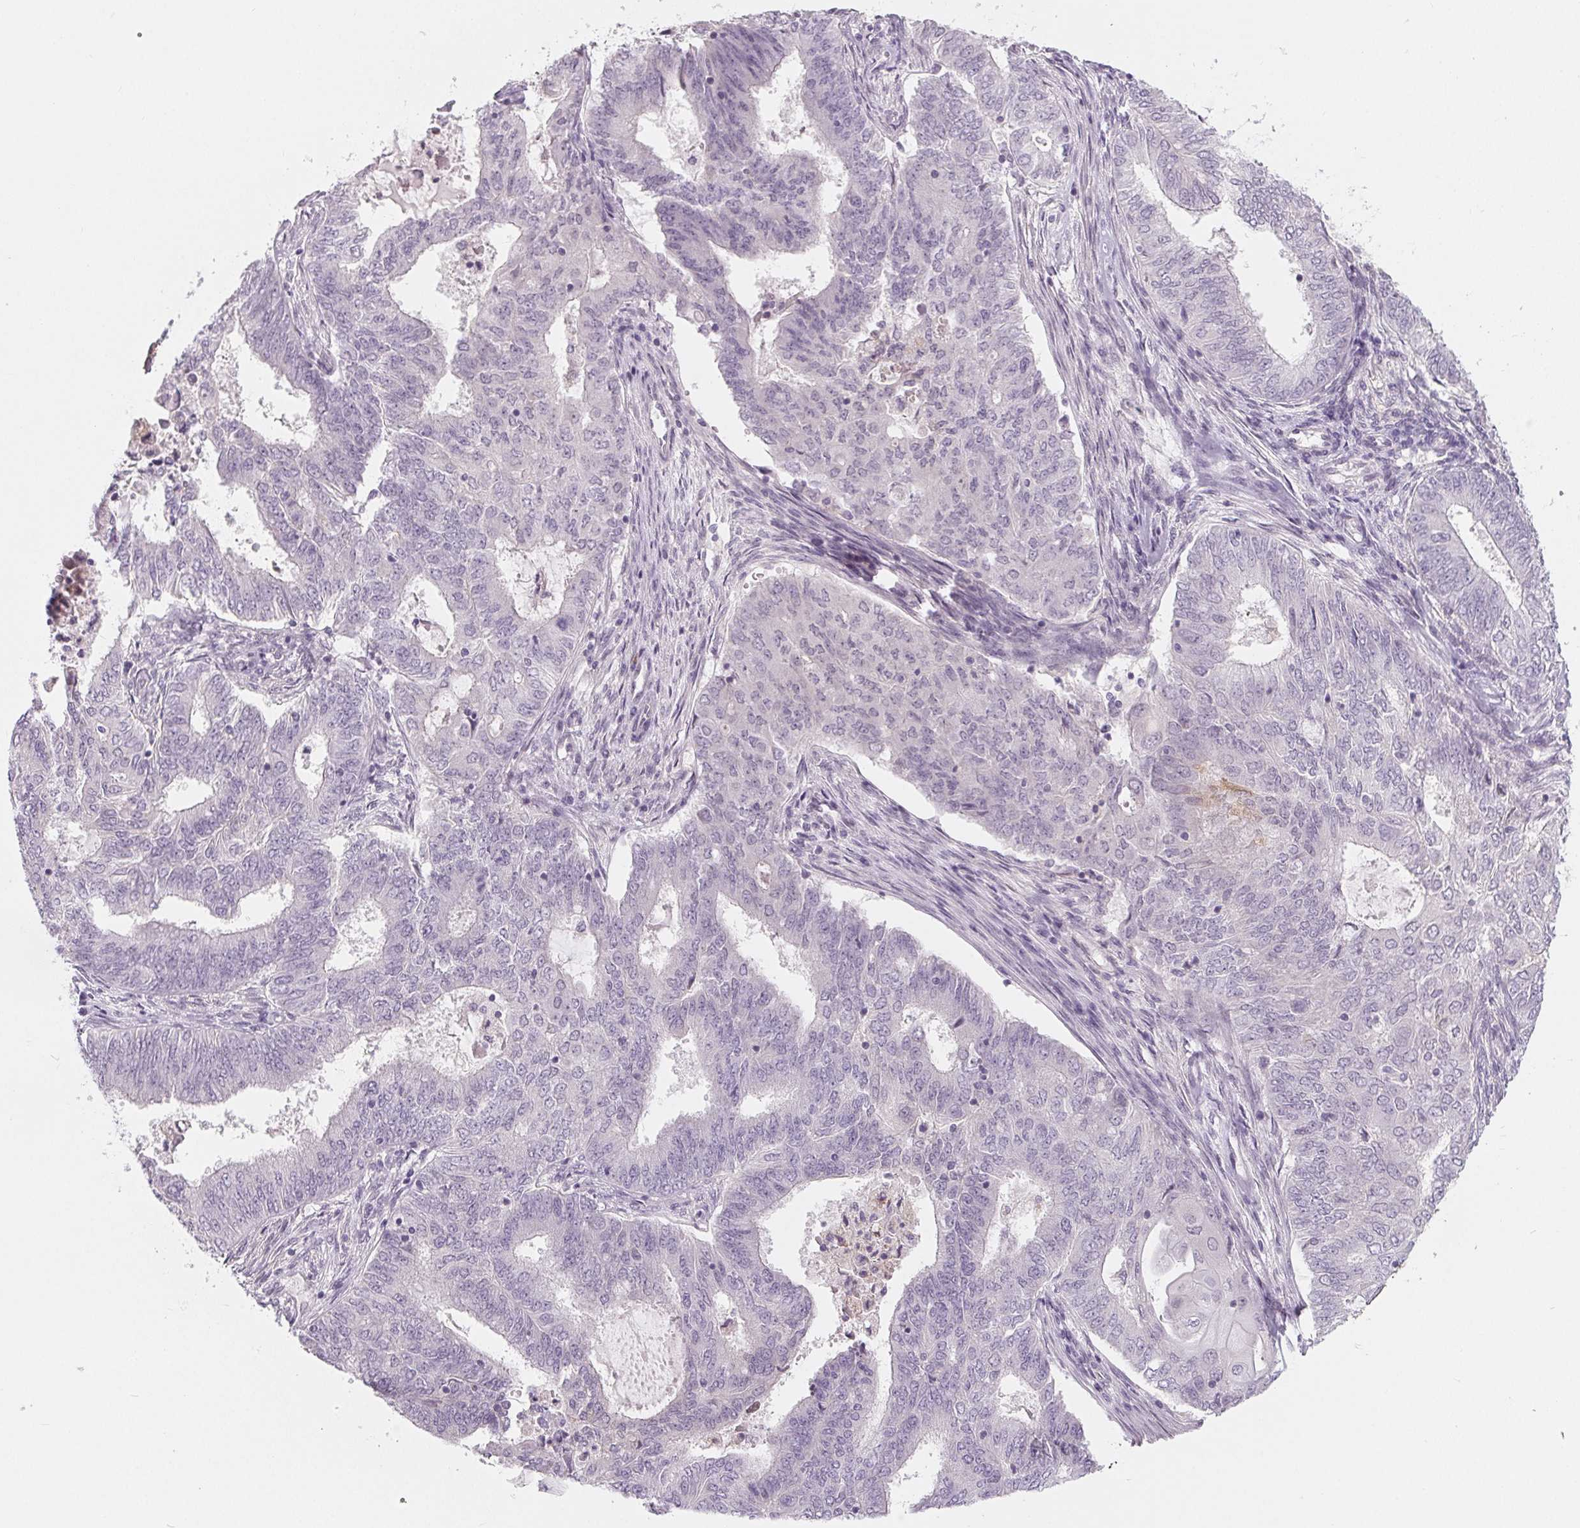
{"staining": {"intensity": "negative", "quantity": "none", "location": "none"}, "tissue": "endometrial cancer", "cell_type": "Tumor cells", "image_type": "cancer", "snomed": [{"axis": "morphology", "description": "Adenocarcinoma, NOS"}, {"axis": "topography", "description": "Endometrium"}], "caption": "Tumor cells show no significant expression in endometrial adenocarcinoma.", "gene": "CFC1", "patient": {"sex": "female", "age": 62}}